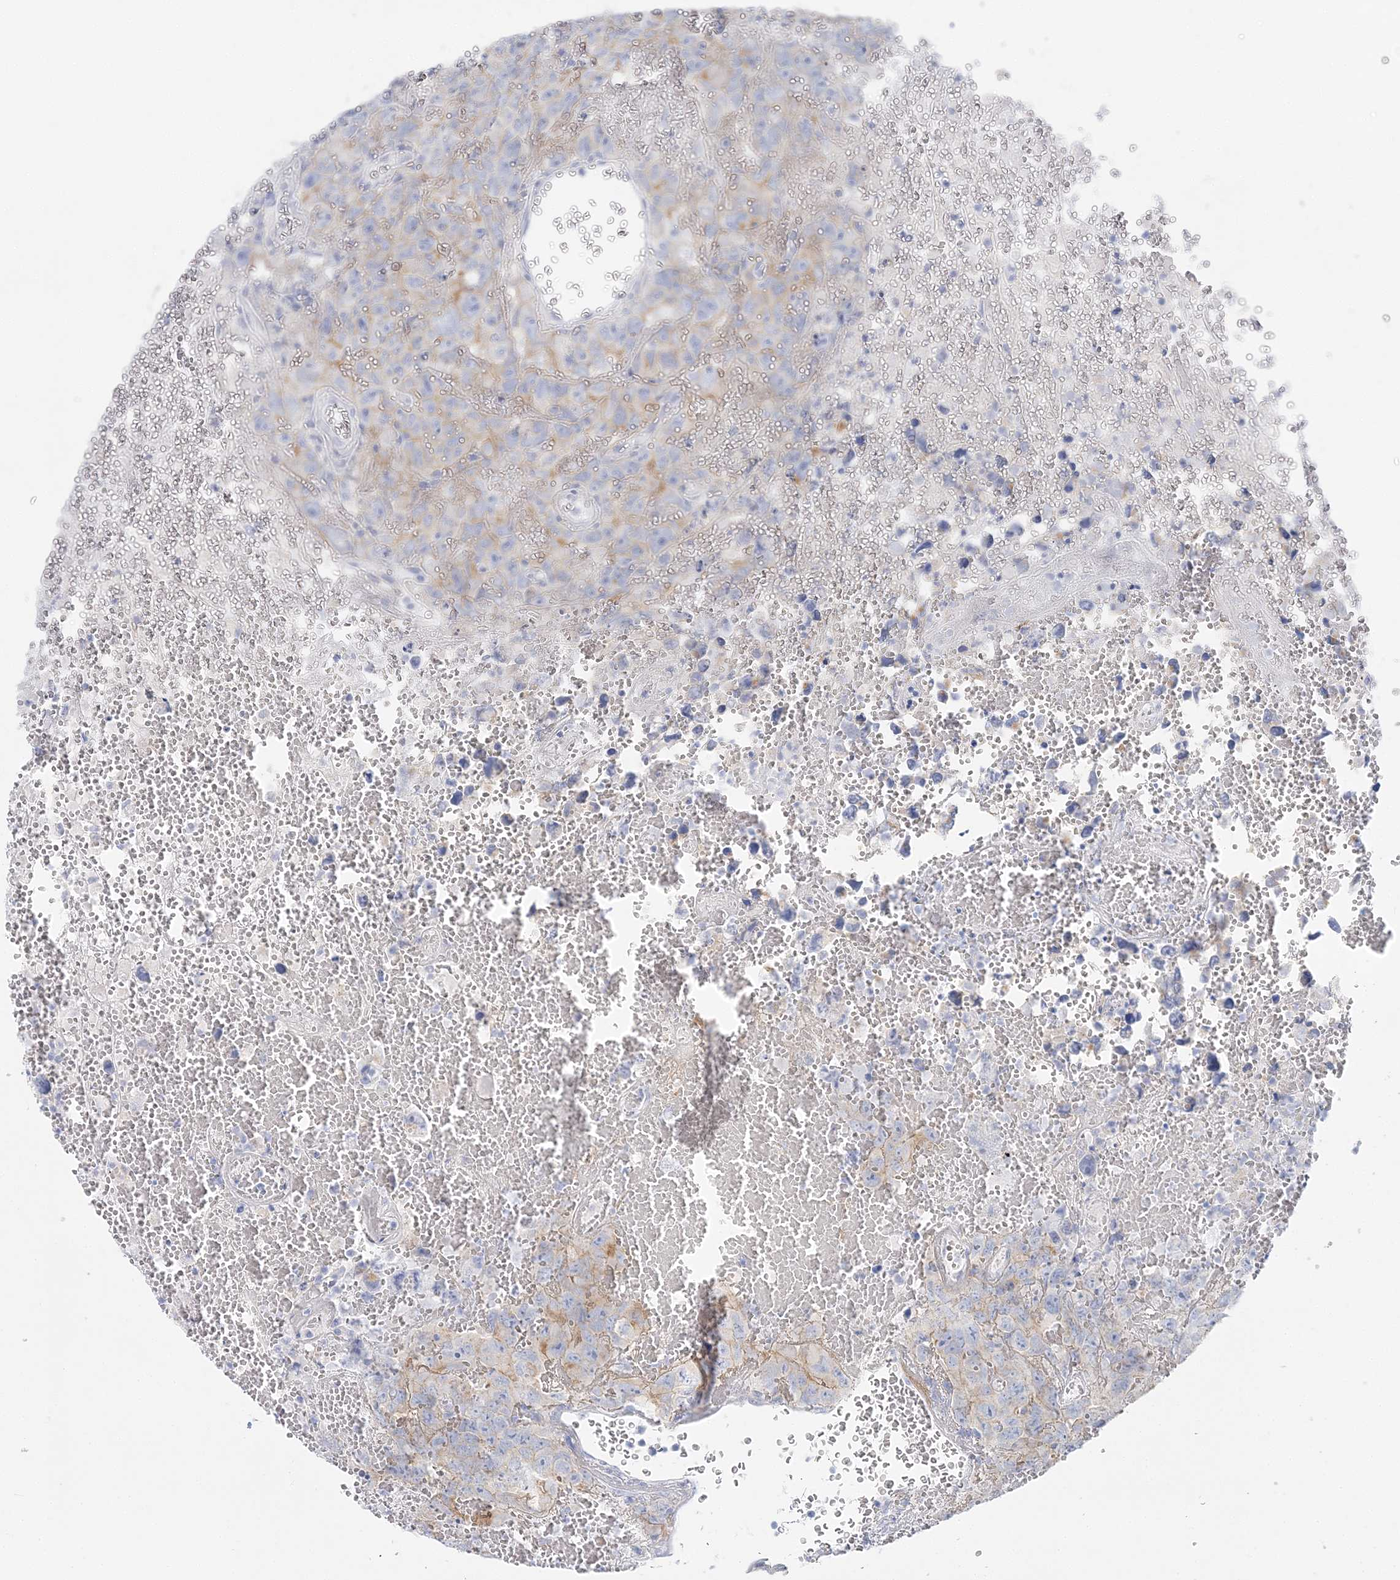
{"staining": {"intensity": "weak", "quantity": "25%-75%", "location": "cytoplasmic/membranous"}, "tissue": "testis cancer", "cell_type": "Tumor cells", "image_type": "cancer", "snomed": [{"axis": "morphology", "description": "Carcinoma, Embryonal, NOS"}, {"axis": "topography", "description": "Testis"}], "caption": "The photomicrograph exhibits a brown stain indicating the presence of a protein in the cytoplasmic/membranous of tumor cells in embryonal carcinoma (testis).", "gene": "SLC5A6", "patient": {"sex": "male", "age": 45}}